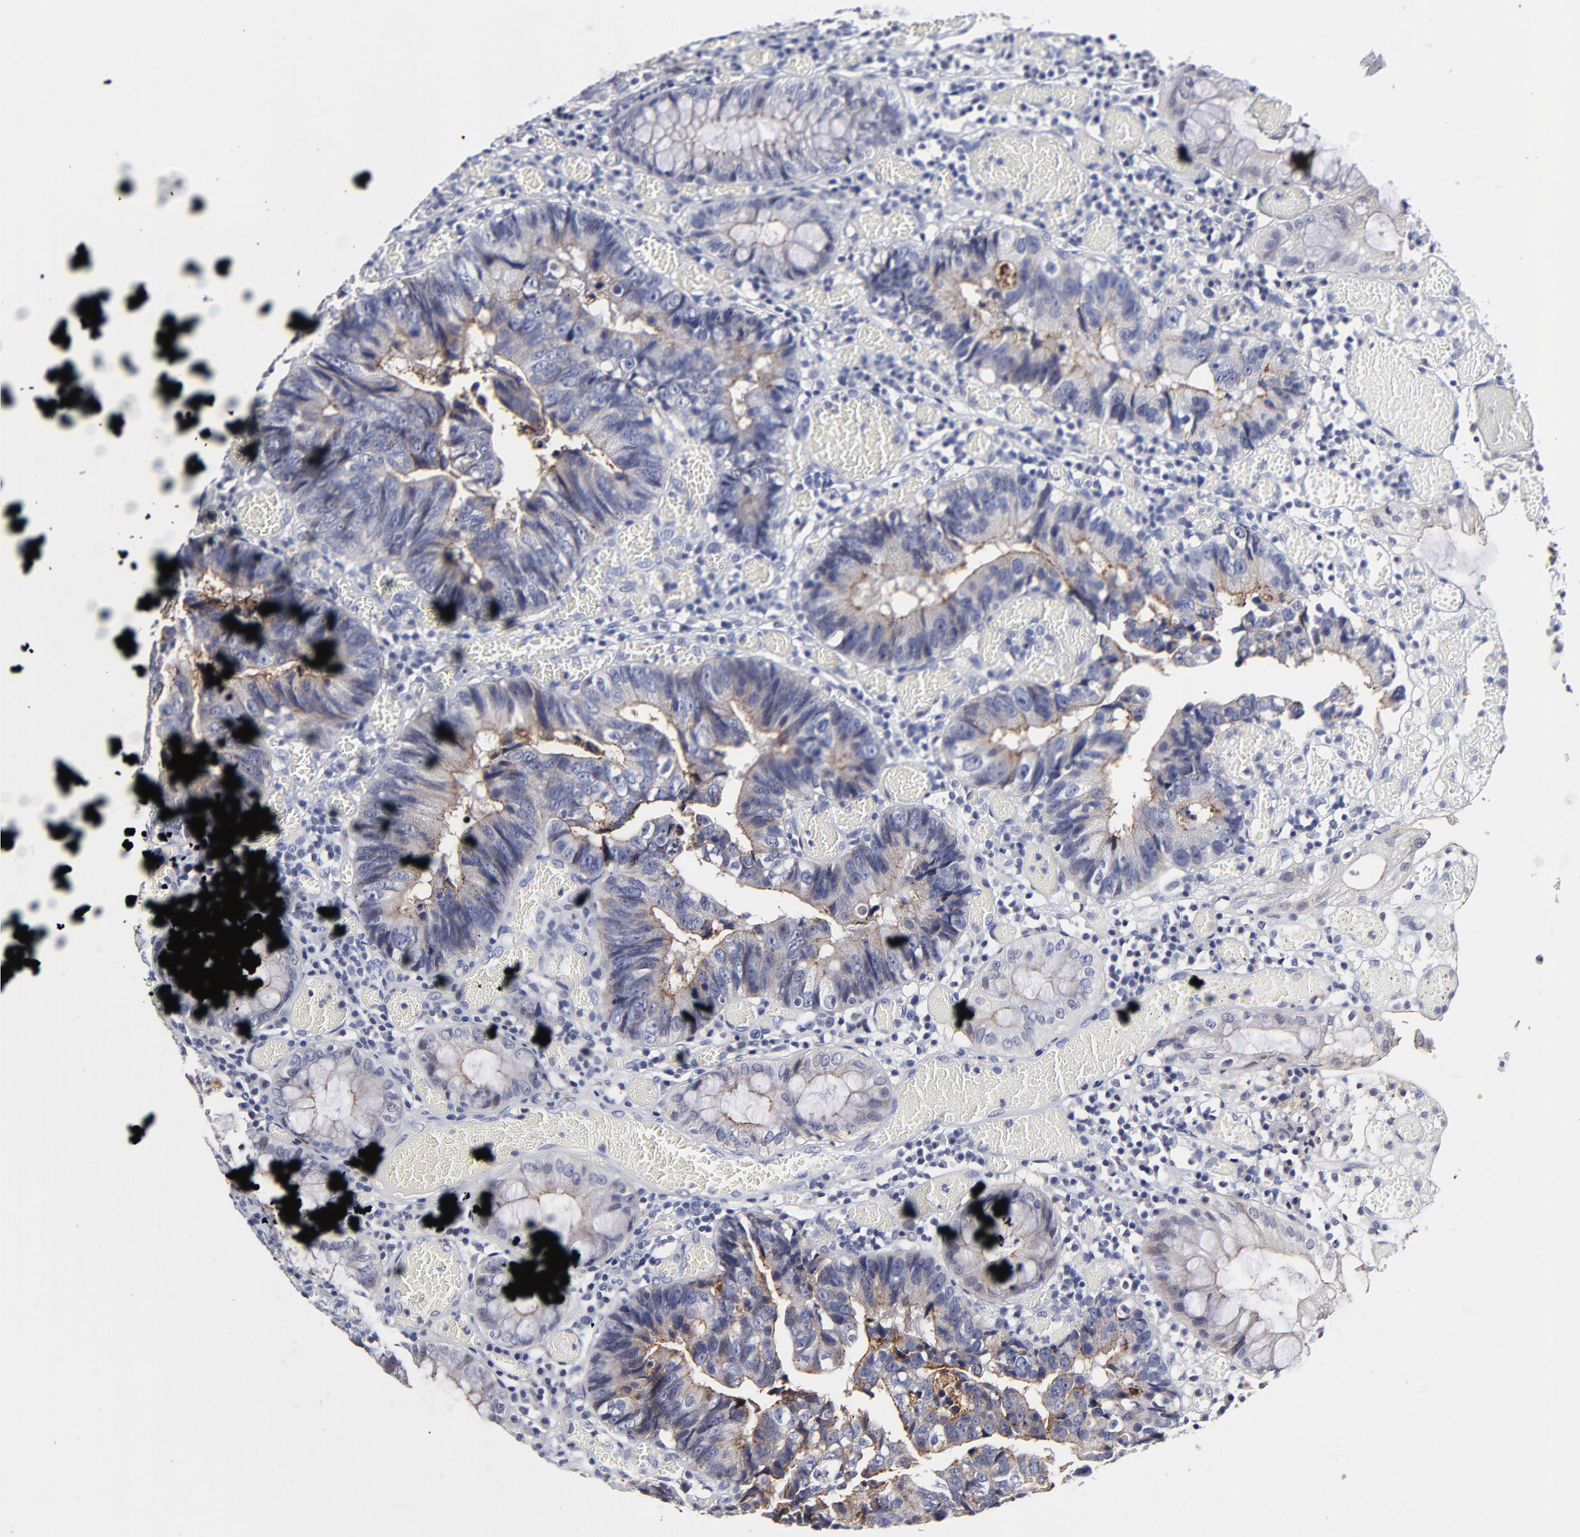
{"staining": {"intensity": "negative", "quantity": "none", "location": "none"}, "tissue": "colorectal cancer", "cell_type": "Tumor cells", "image_type": "cancer", "snomed": [{"axis": "morphology", "description": "Adenocarcinoma, NOS"}, {"axis": "topography", "description": "Rectum"}], "caption": "An immunohistochemistry photomicrograph of adenocarcinoma (colorectal) is shown. There is no staining in tumor cells of adenocarcinoma (colorectal).", "gene": "CXADR", "patient": {"sex": "female", "age": 98}}